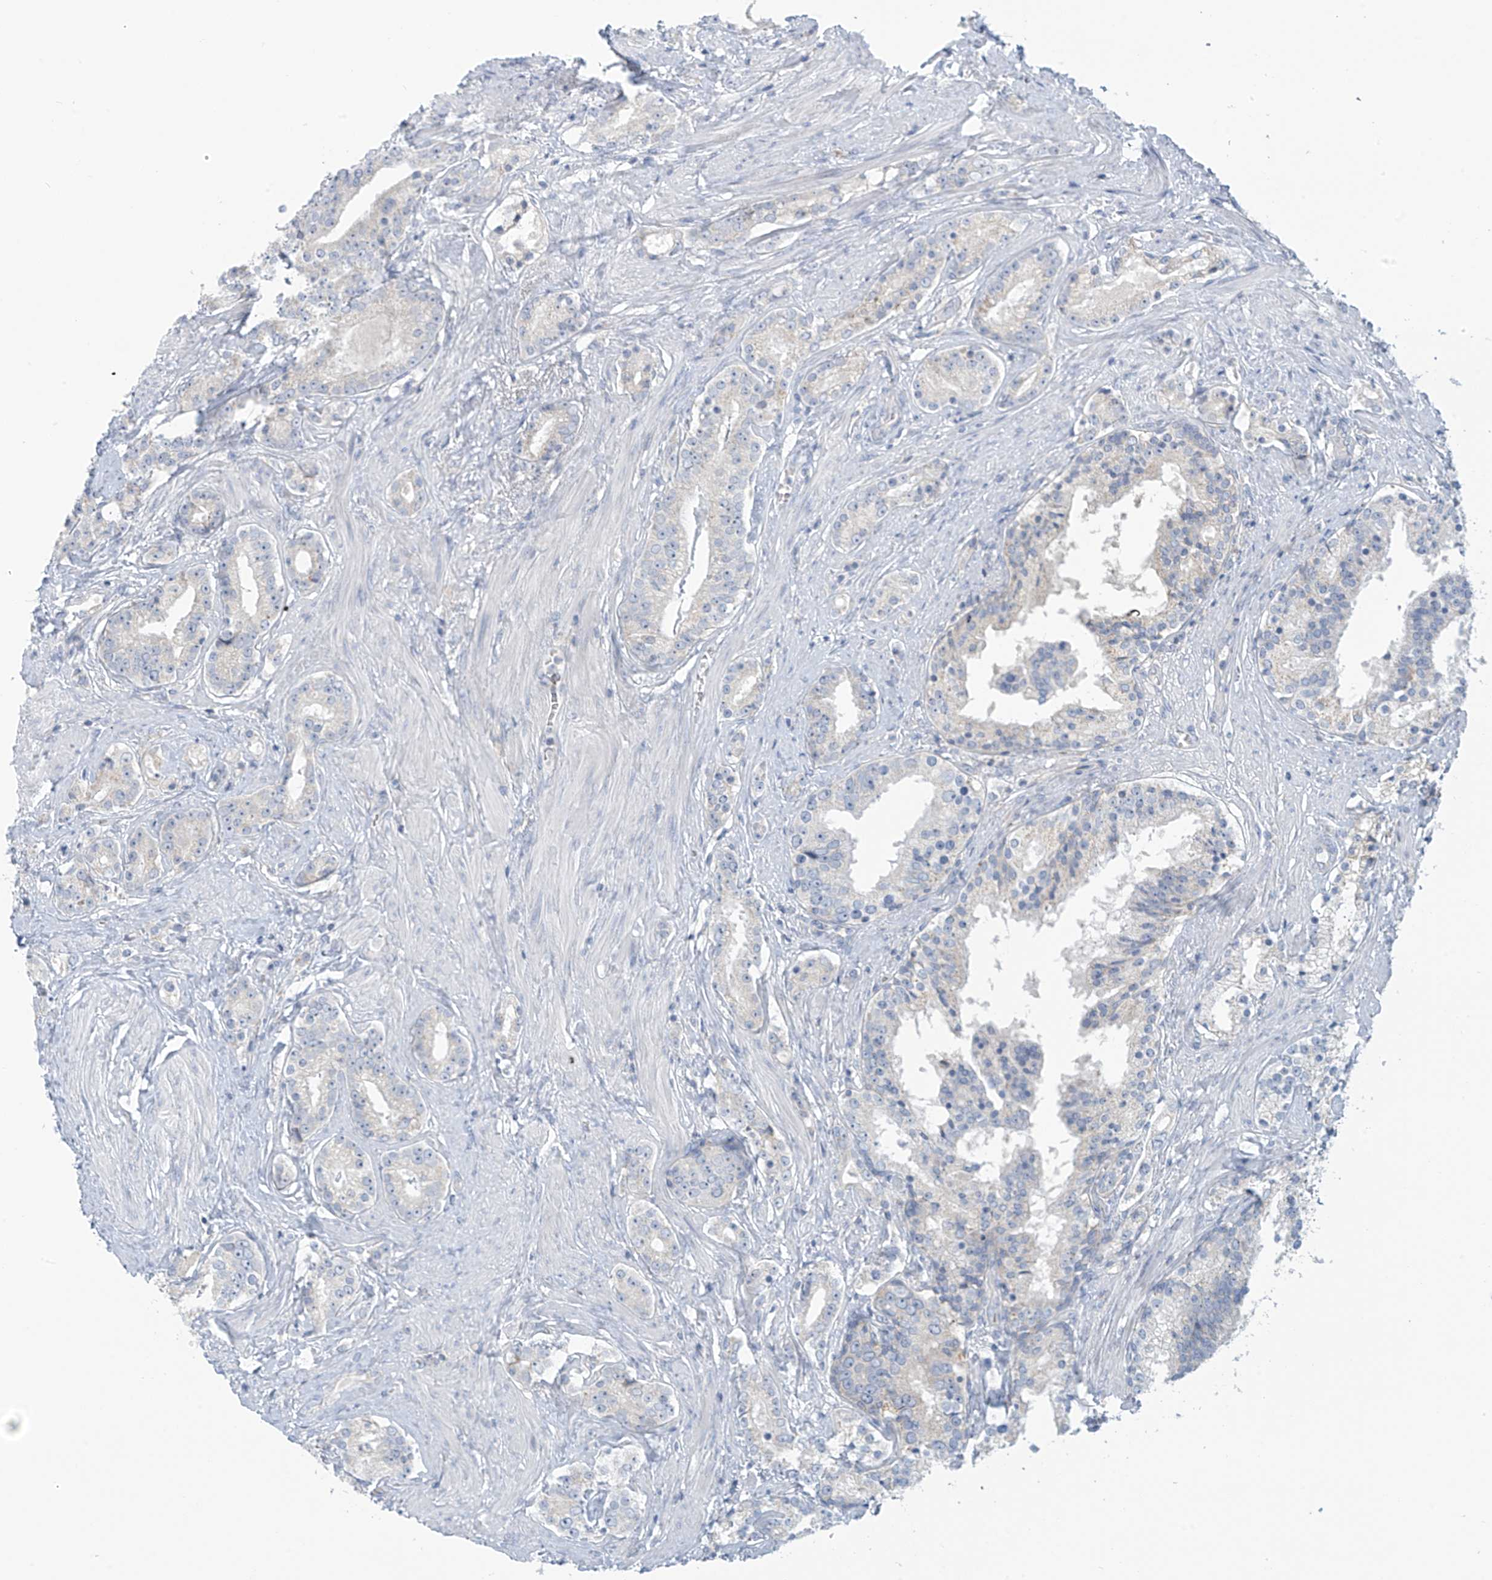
{"staining": {"intensity": "negative", "quantity": "none", "location": "none"}, "tissue": "prostate cancer", "cell_type": "Tumor cells", "image_type": "cancer", "snomed": [{"axis": "morphology", "description": "Adenocarcinoma, High grade"}, {"axis": "topography", "description": "Prostate"}], "caption": "Immunohistochemical staining of high-grade adenocarcinoma (prostate) shows no significant staining in tumor cells.", "gene": "SLC6A12", "patient": {"sex": "male", "age": 58}}